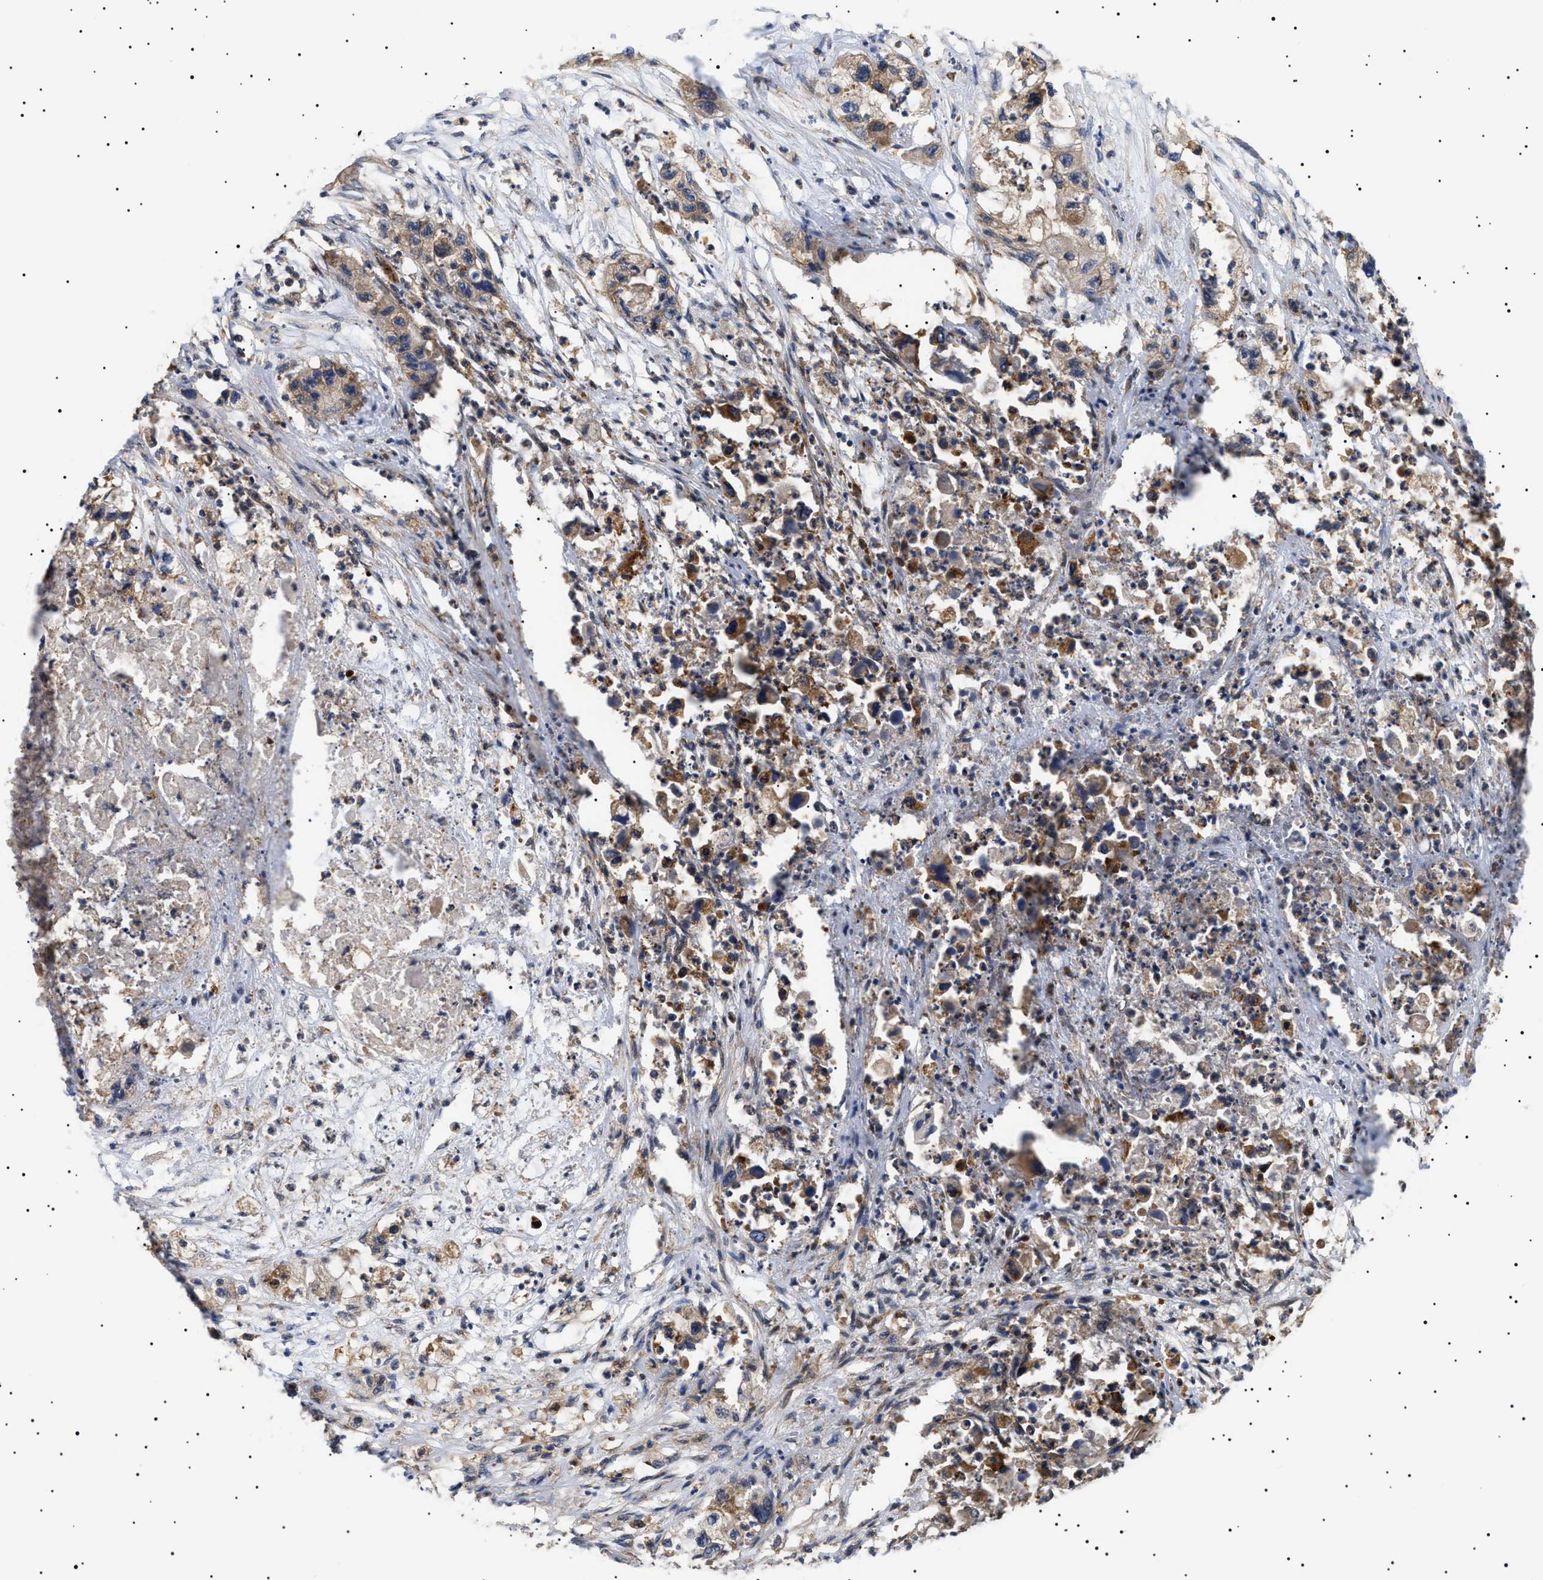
{"staining": {"intensity": "moderate", "quantity": ">75%", "location": "cytoplasmic/membranous"}, "tissue": "pancreatic cancer", "cell_type": "Tumor cells", "image_type": "cancer", "snomed": [{"axis": "morphology", "description": "Adenocarcinoma, NOS"}, {"axis": "topography", "description": "Pancreas"}], "caption": "Immunohistochemistry (IHC) image of neoplastic tissue: adenocarcinoma (pancreatic) stained using immunohistochemistry reveals medium levels of moderate protein expression localized specifically in the cytoplasmic/membranous of tumor cells, appearing as a cytoplasmic/membranous brown color.", "gene": "TPP2", "patient": {"sex": "female", "age": 78}}